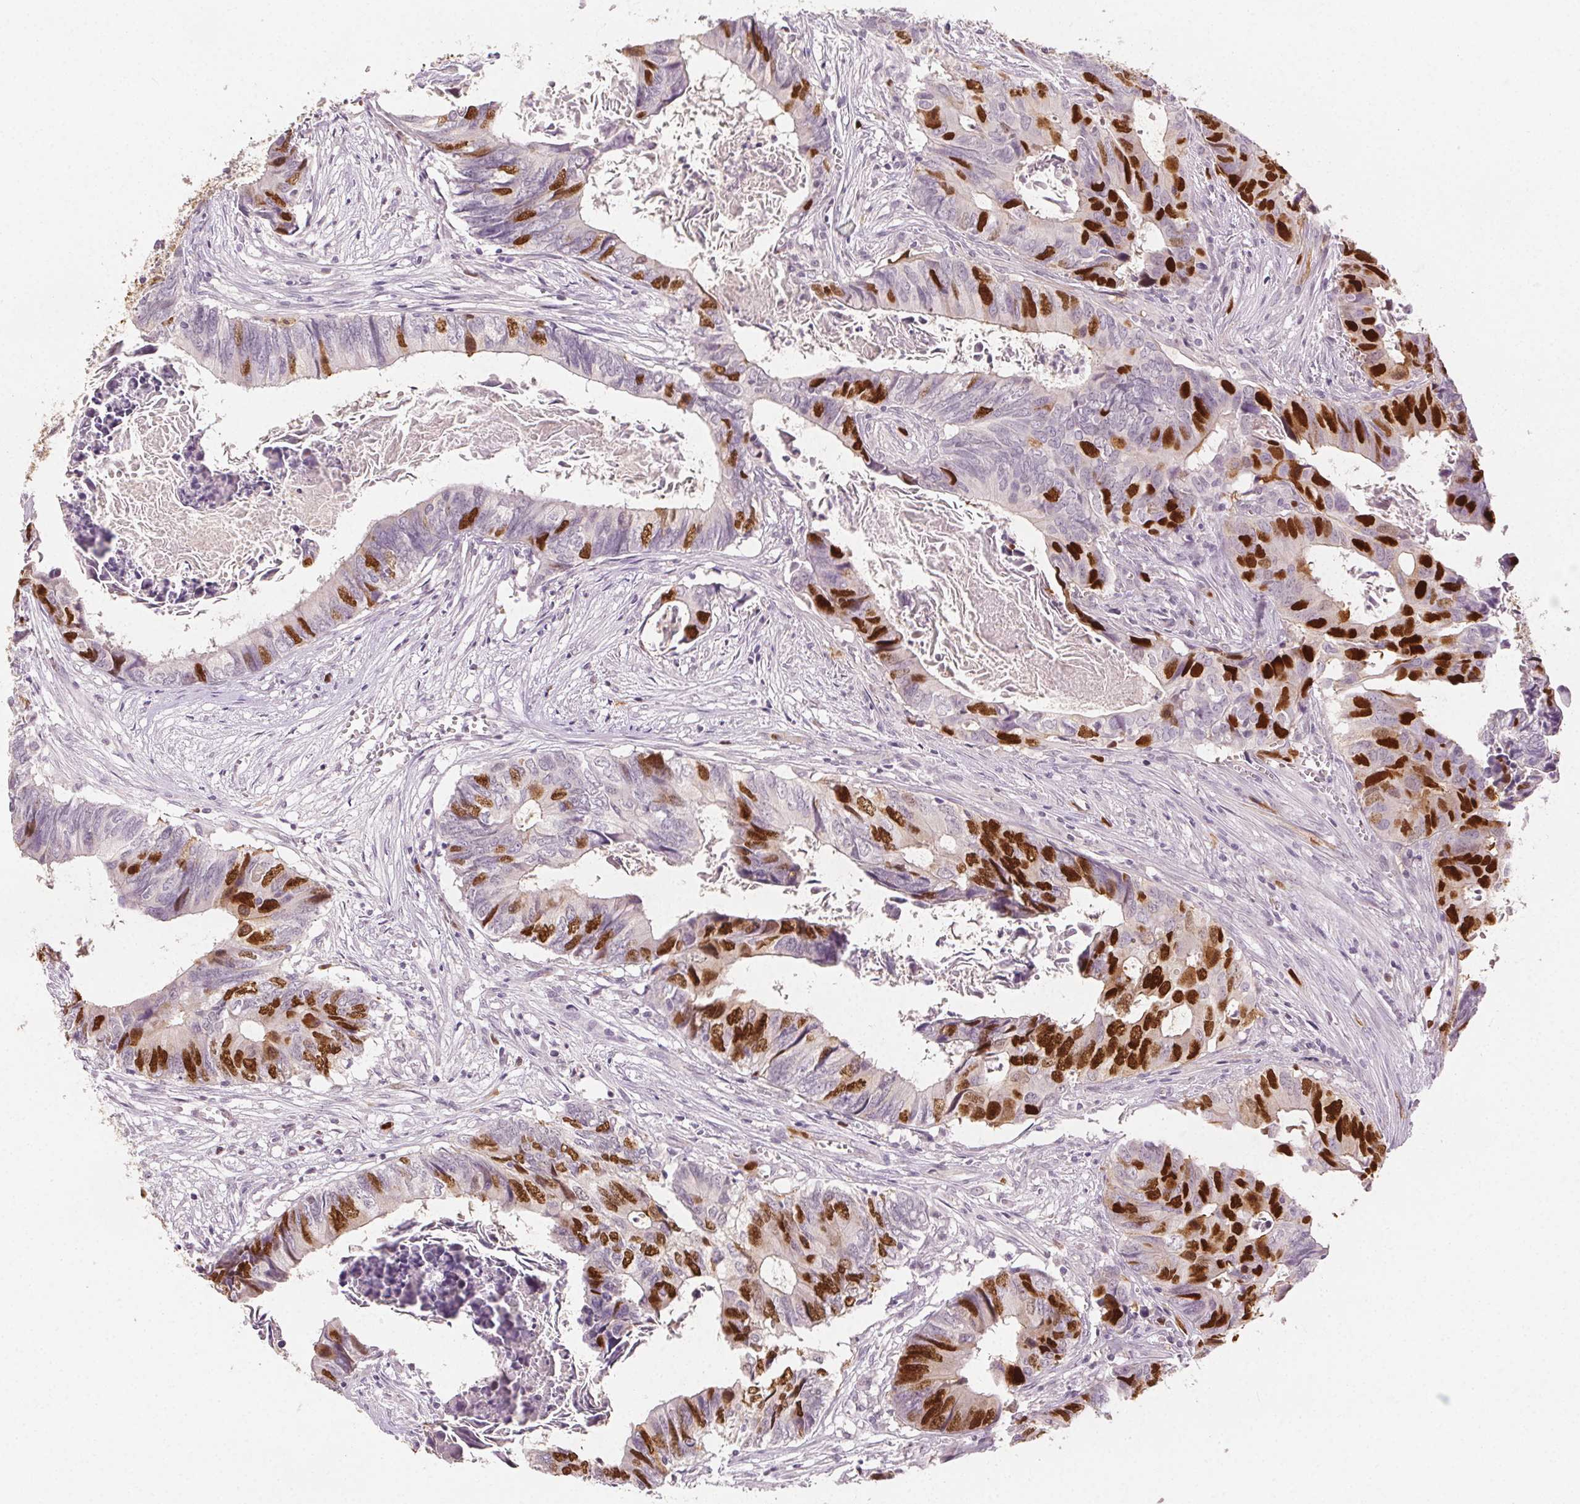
{"staining": {"intensity": "strong", "quantity": "25%-75%", "location": "nuclear"}, "tissue": "colorectal cancer", "cell_type": "Tumor cells", "image_type": "cancer", "snomed": [{"axis": "morphology", "description": "Adenocarcinoma, NOS"}, {"axis": "topography", "description": "Colon"}], "caption": "IHC micrograph of neoplastic tissue: human colorectal cancer (adenocarcinoma) stained using IHC demonstrates high levels of strong protein expression localized specifically in the nuclear of tumor cells, appearing as a nuclear brown color.", "gene": "ANLN", "patient": {"sex": "female", "age": 82}}